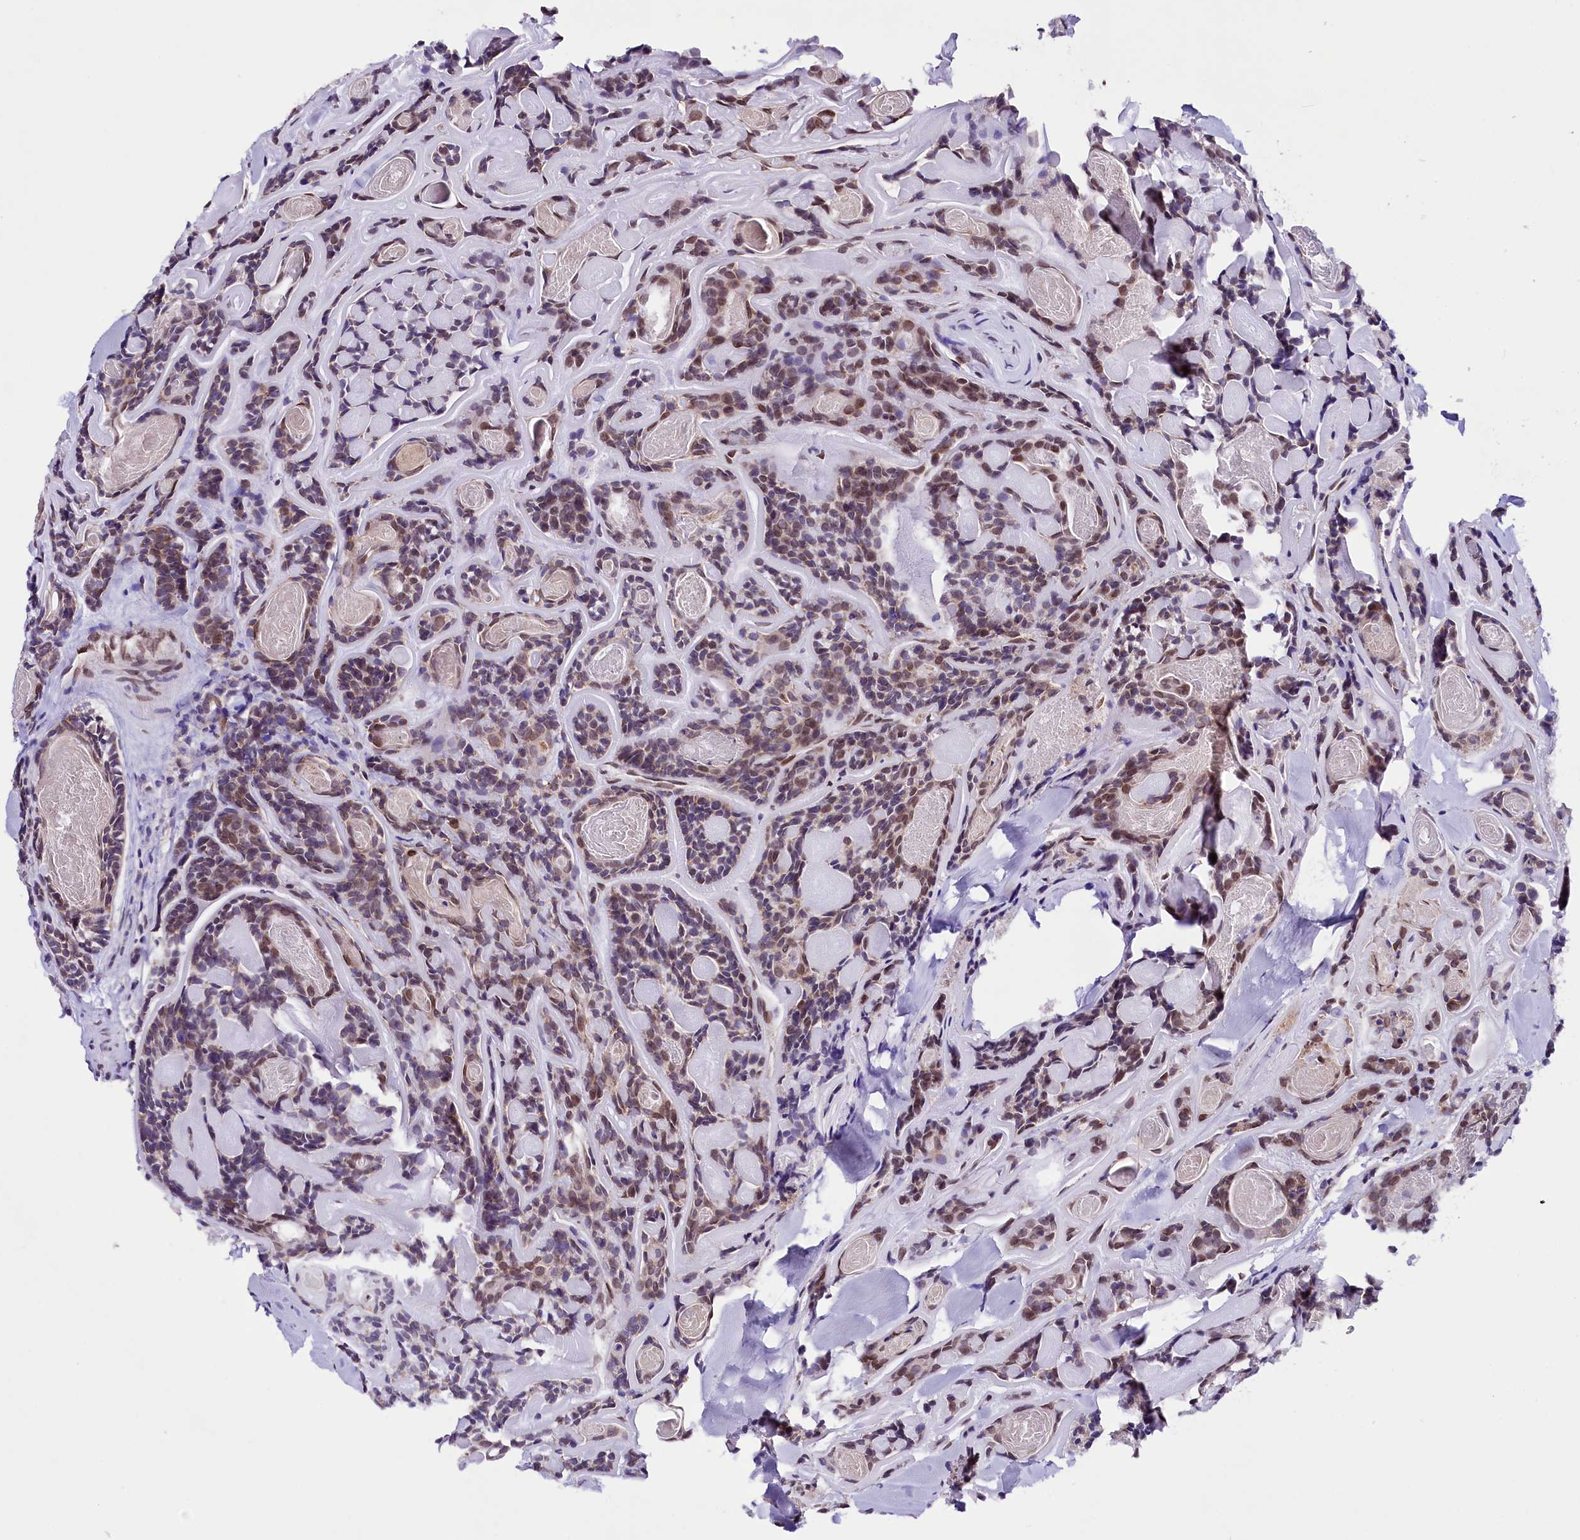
{"staining": {"intensity": "moderate", "quantity": "<25%", "location": "nuclear"}, "tissue": "head and neck cancer", "cell_type": "Tumor cells", "image_type": "cancer", "snomed": [{"axis": "morphology", "description": "Adenocarcinoma, NOS"}, {"axis": "topography", "description": "Salivary gland"}, {"axis": "topography", "description": "Head-Neck"}], "caption": "Protein staining by IHC demonstrates moderate nuclear staining in approximately <25% of tumor cells in head and neck adenocarcinoma.", "gene": "ZNF226", "patient": {"sex": "female", "age": 63}}